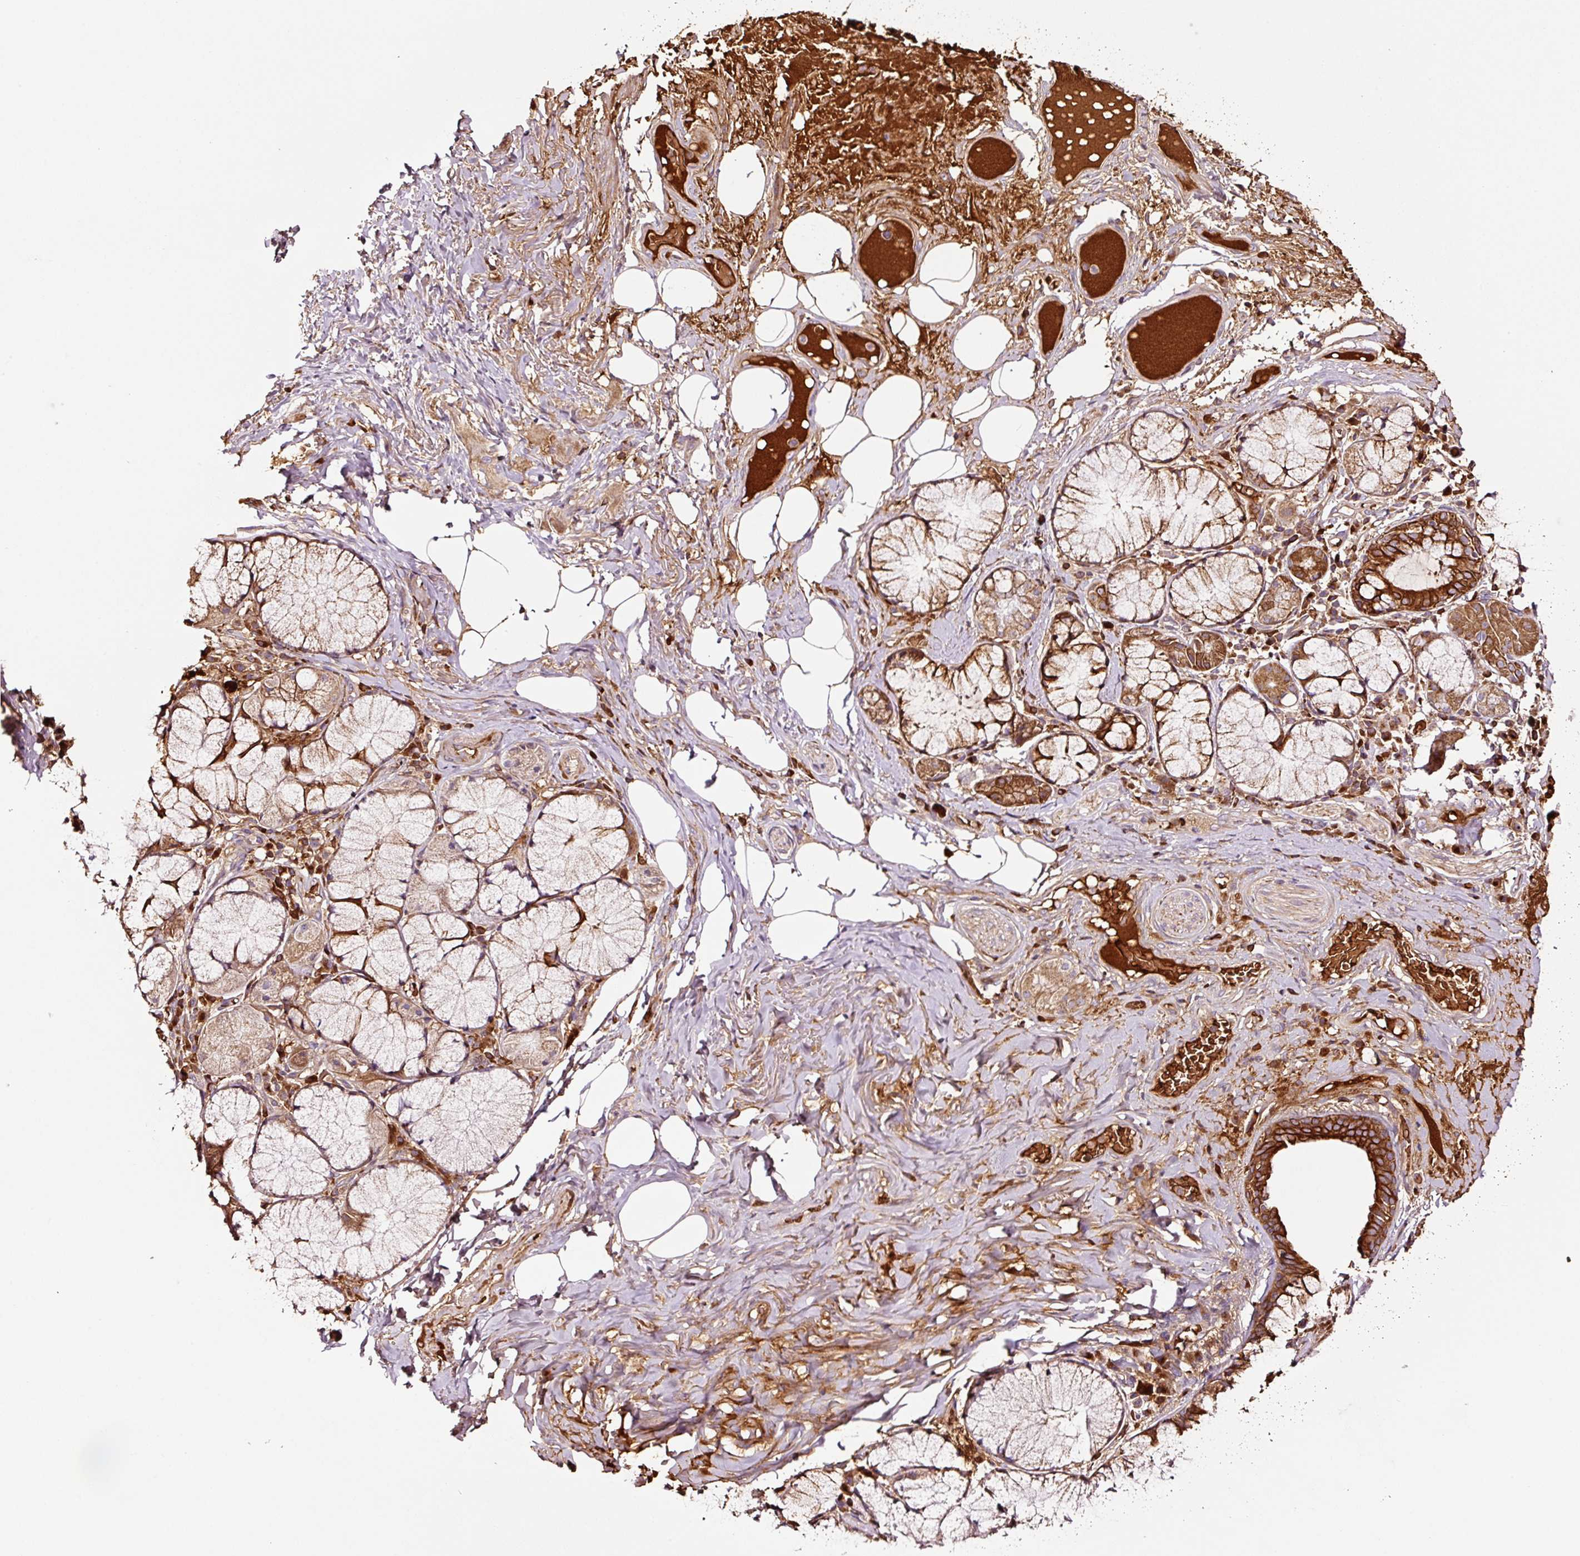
{"staining": {"intensity": "moderate", "quantity": ">75%", "location": "cytoplasmic/membranous"}, "tissue": "adipose tissue", "cell_type": "Adipocytes", "image_type": "normal", "snomed": [{"axis": "morphology", "description": "Normal tissue, NOS"}, {"axis": "topography", "description": "Cartilage tissue"}, {"axis": "topography", "description": "Bronchus"}], "caption": "This is an image of immunohistochemistry (IHC) staining of normal adipose tissue, which shows moderate positivity in the cytoplasmic/membranous of adipocytes.", "gene": "PGLYRP2", "patient": {"sex": "male", "age": 56}}